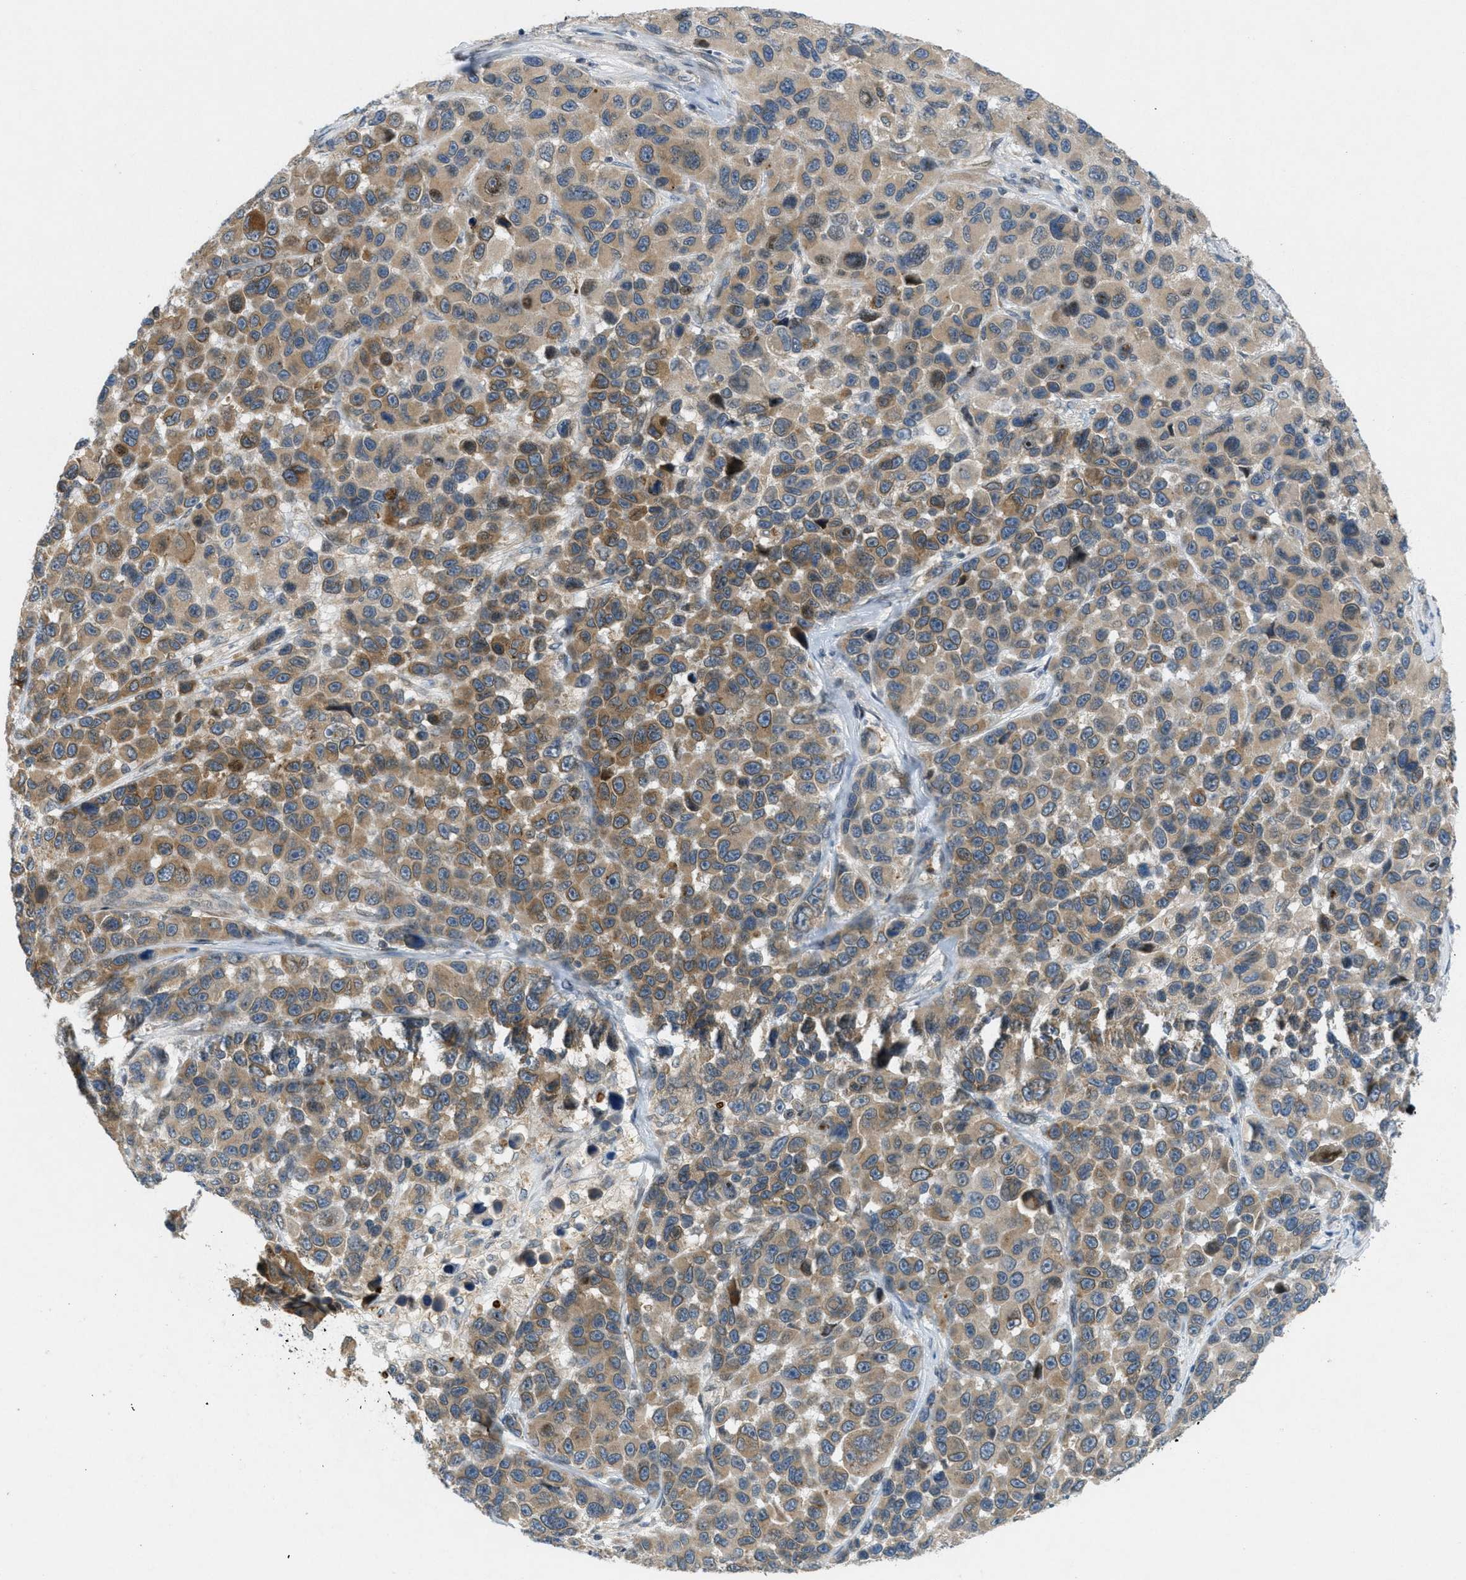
{"staining": {"intensity": "weak", "quantity": ">75%", "location": "cytoplasmic/membranous"}, "tissue": "melanoma", "cell_type": "Tumor cells", "image_type": "cancer", "snomed": [{"axis": "morphology", "description": "Malignant melanoma, NOS"}, {"axis": "topography", "description": "Skin"}], "caption": "Malignant melanoma stained with DAB (3,3'-diaminobenzidine) IHC demonstrates low levels of weak cytoplasmic/membranous staining in about >75% of tumor cells.", "gene": "SIGMAR1", "patient": {"sex": "male", "age": 53}}